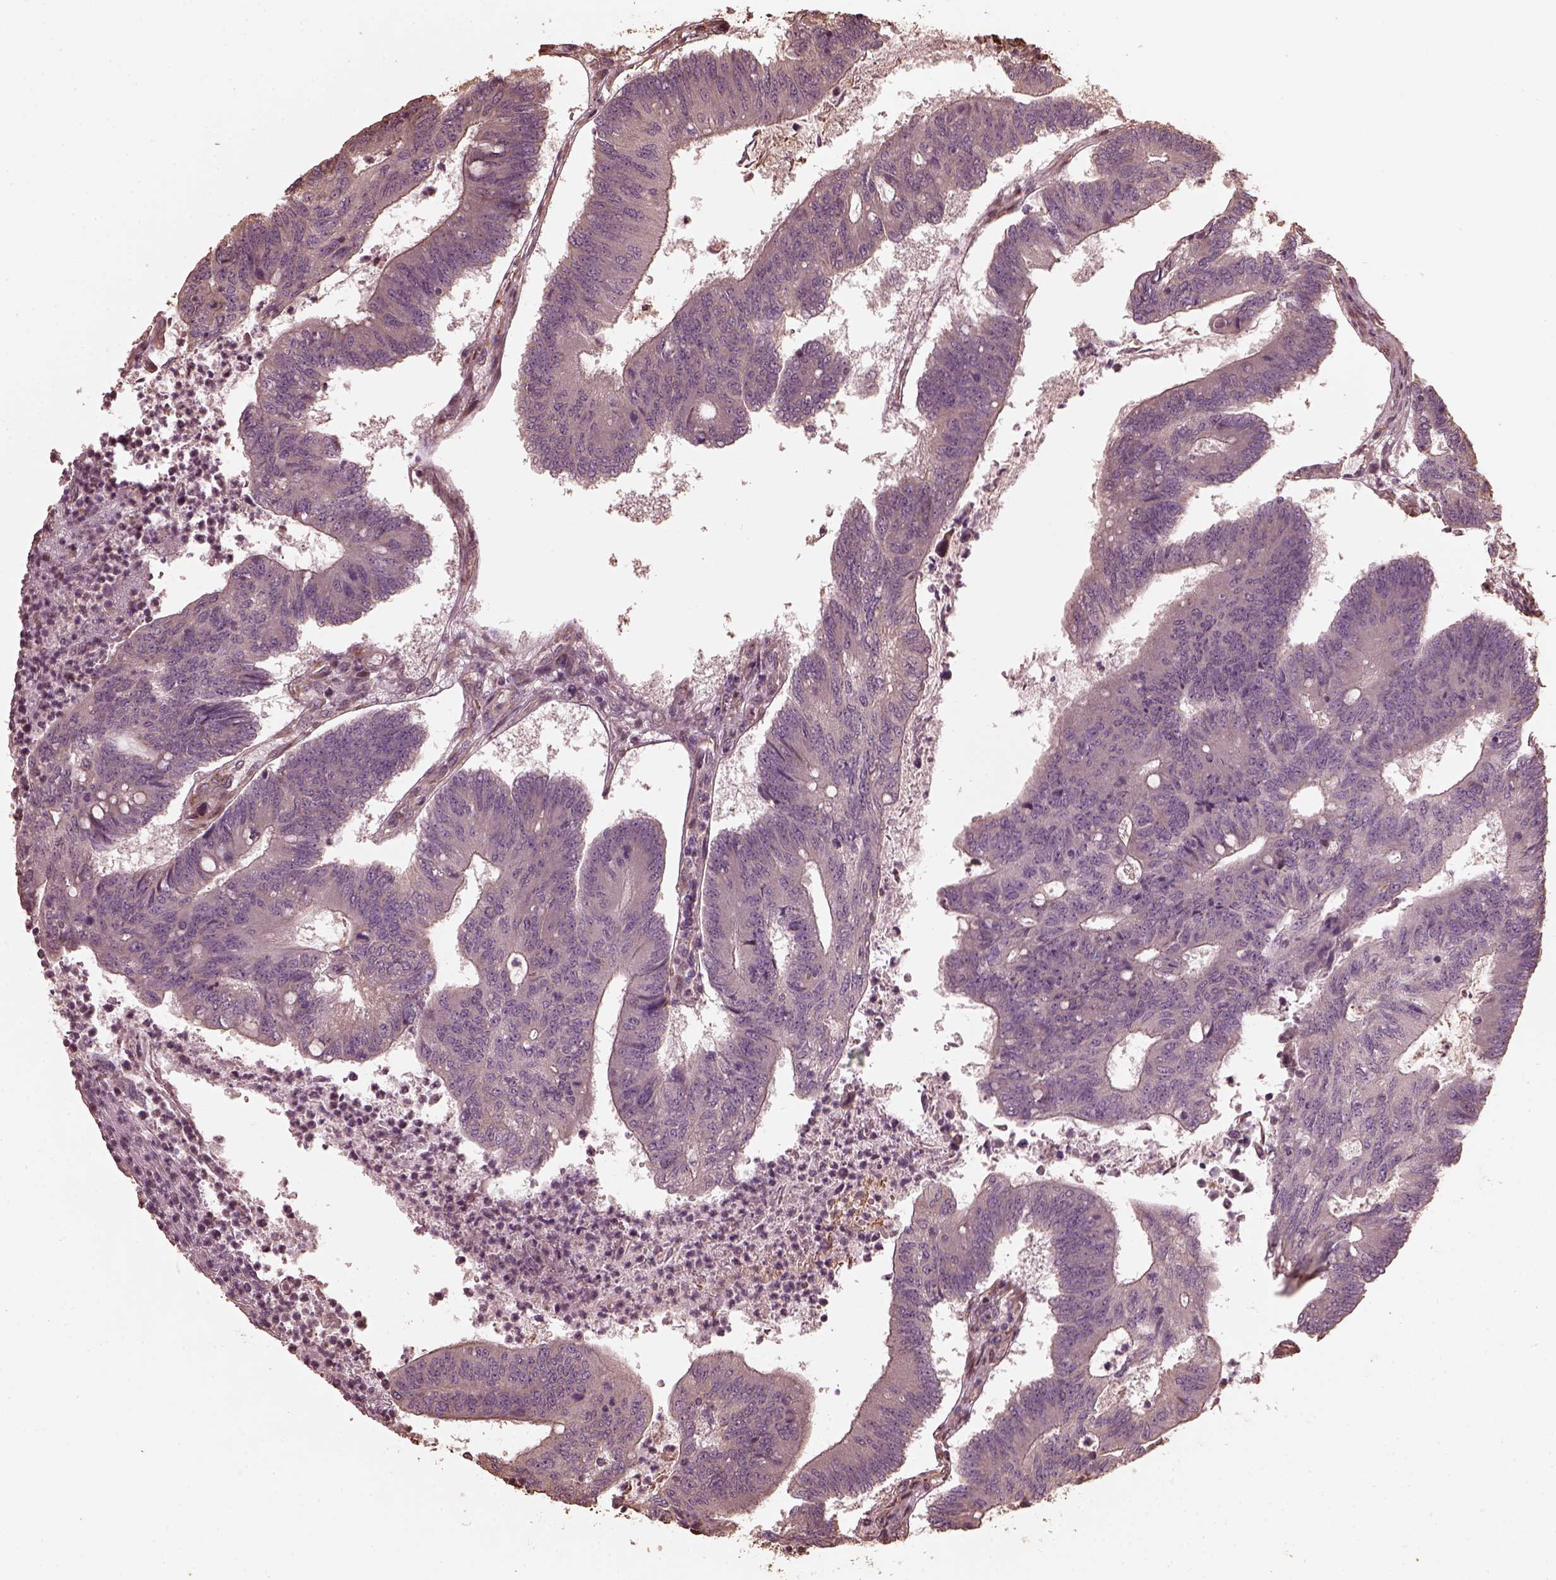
{"staining": {"intensity": "negative", "quantity": "none", "location": "none"}, "tissue": "colorectal cancer", "cell_type": "Tumor cells", "image_type": "cancer", "snomed": [{"axis": "morphology", "description": "Adenocarcinoma, NOS"}, {"axis": "topography", "description": "Colon"}], "caption": "Tumor cells are negative for brown protein staining in colorectal cancer. (Immunohistochemistry, brightfield microscopy, high magnification).", "gene": "GTPBP1", "patient": {"sex": "female", "age": 70}}